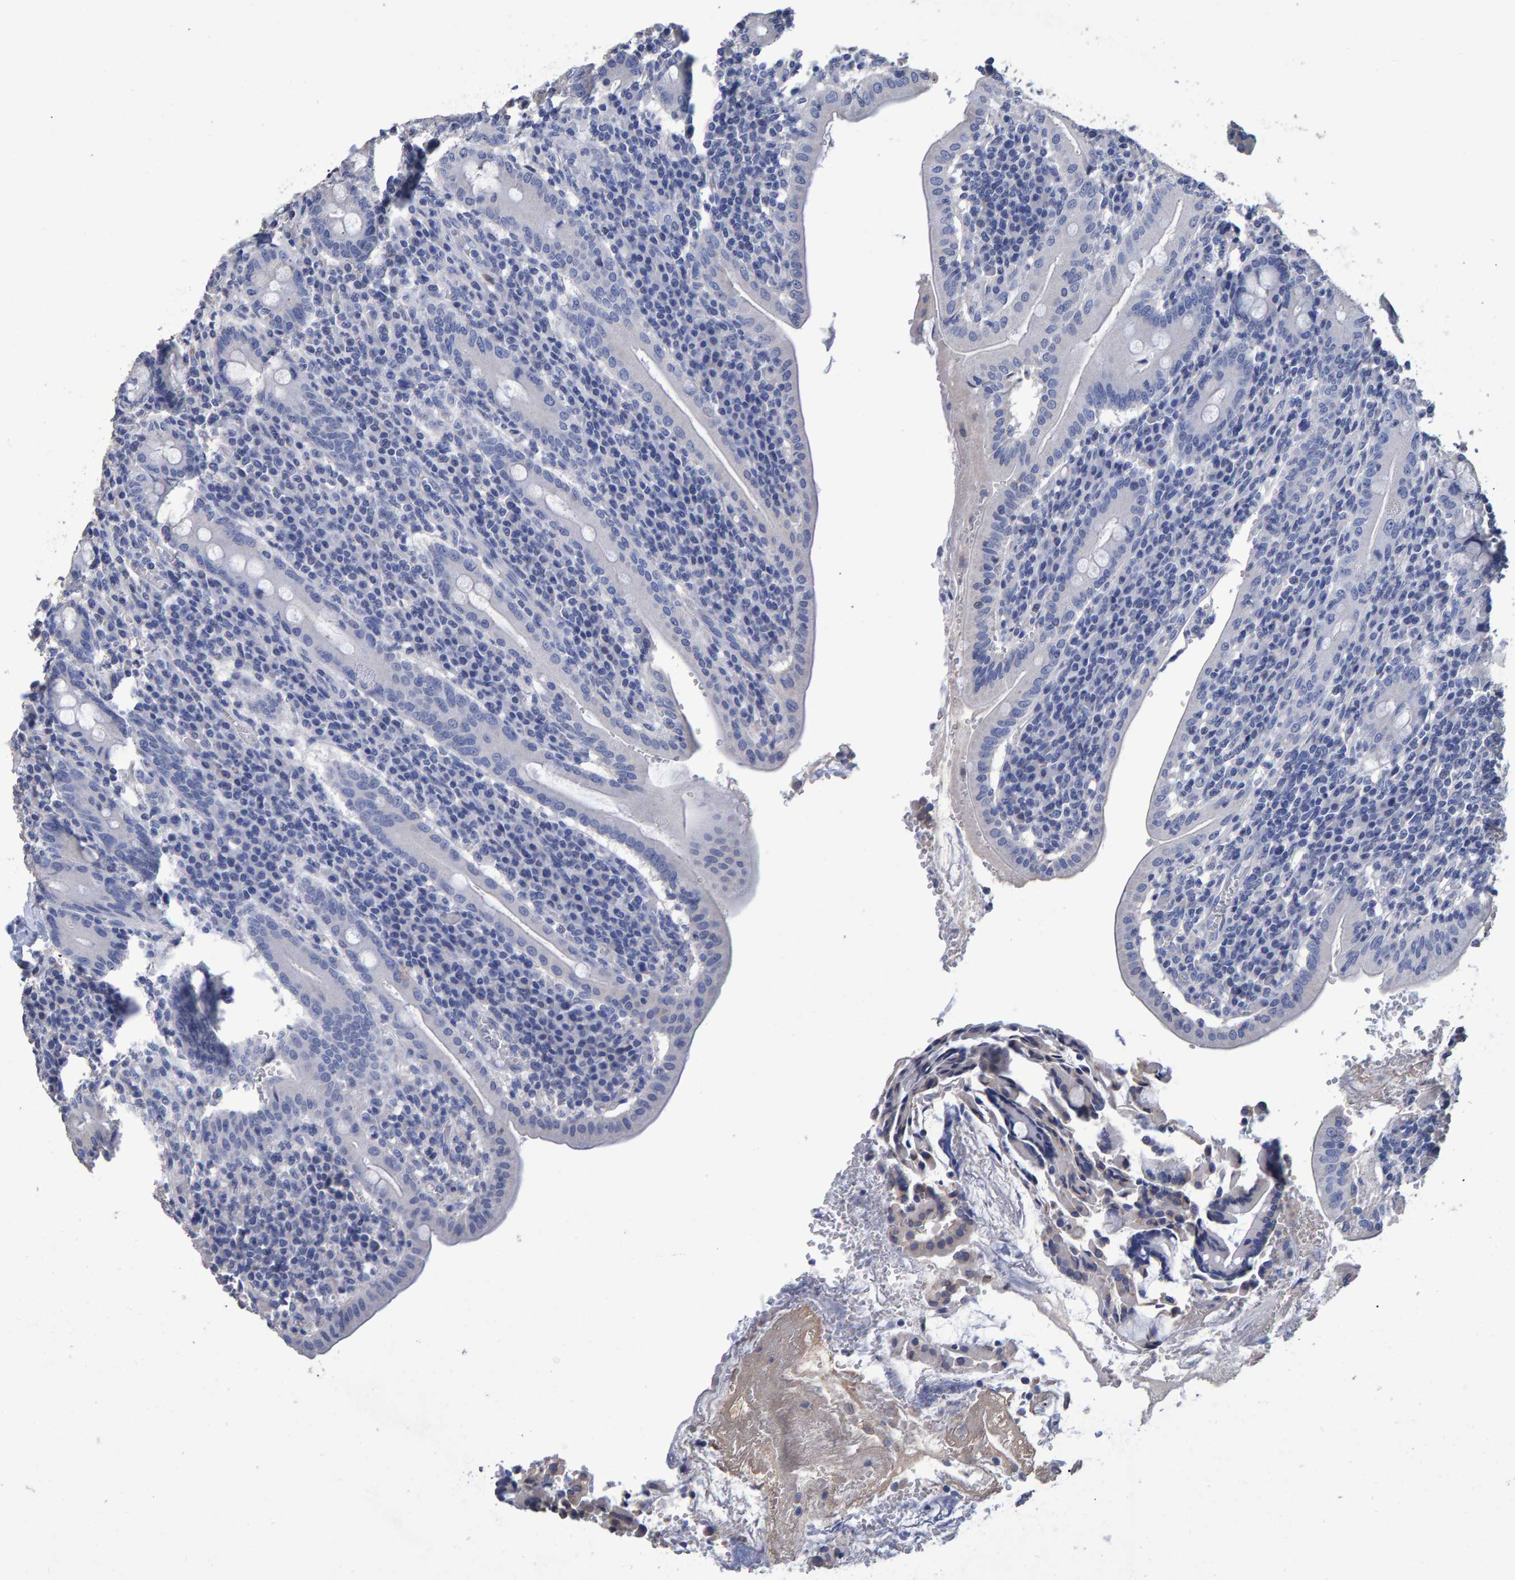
{"staining": {"intensity": "negative", "quantity": "none", "location": "none"}, "tissue": "duodenum", "cell_type": "Glandular cells", "image_type": "normal", "snomed": [{"axis": "morphology", "description": "Normal tissue, NOS"}, {"axis": "morphology", "description": "Adenocarcinoma, NOS"}, {"axis": "topography", "description": "Pancreas"}, {"axis": "topography", "description": "Duodenum"}], "caption": "Protein analysis of benign duodenum displays no significant positivity in glandular cells. Brightfield microscopy of IHC stained with DAB (3,3'-diaminobenzidine) (brown) and hematoxylin (blue), captured at high magnification.", "gene": "HEMGN", "patient": {"sex": "male", "age": 50}}